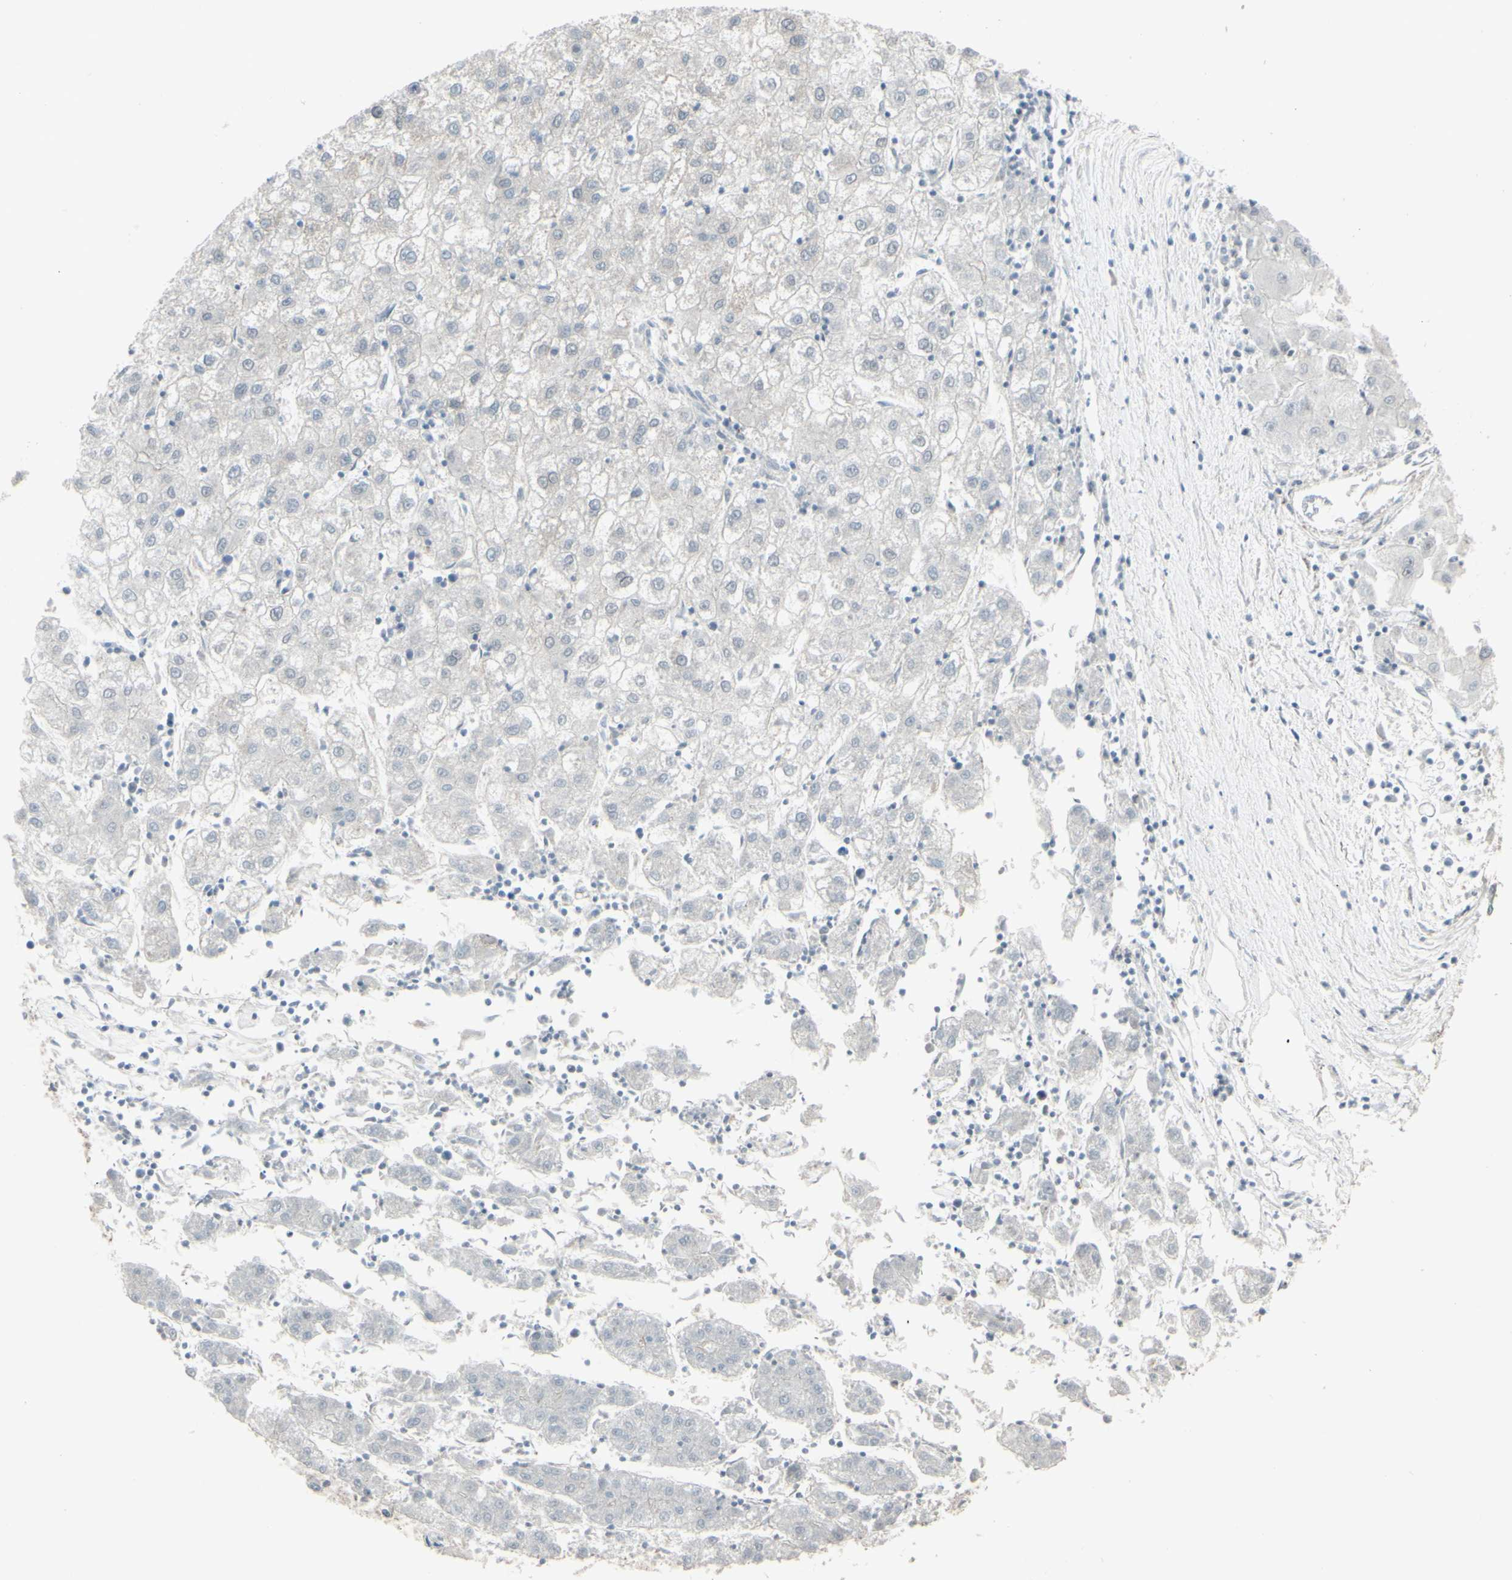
{"staining": {"intensity": "negative", "quantity": "none", "location": "none"}, "tissue": "liver cancer", "cell_type": "Tumor cells", "image_type": "cancer", "snomed": [{"axis": "morphology", "description": "Carcinoma, Hepatocellular, NOS"}, {"axis": "topography", "description": "Liver"}], "caption": "Hepatocellular carcinoma (liver) was stained to show a protein in brown. There is no significant expression in tumor cells. (DAB (3,3'-diaminobenzidine) immunohistochemistry (IHC) with hematoxylin counter stain).", "gene": "GMNN", "patient": {"sex": "male", "age": 72}}